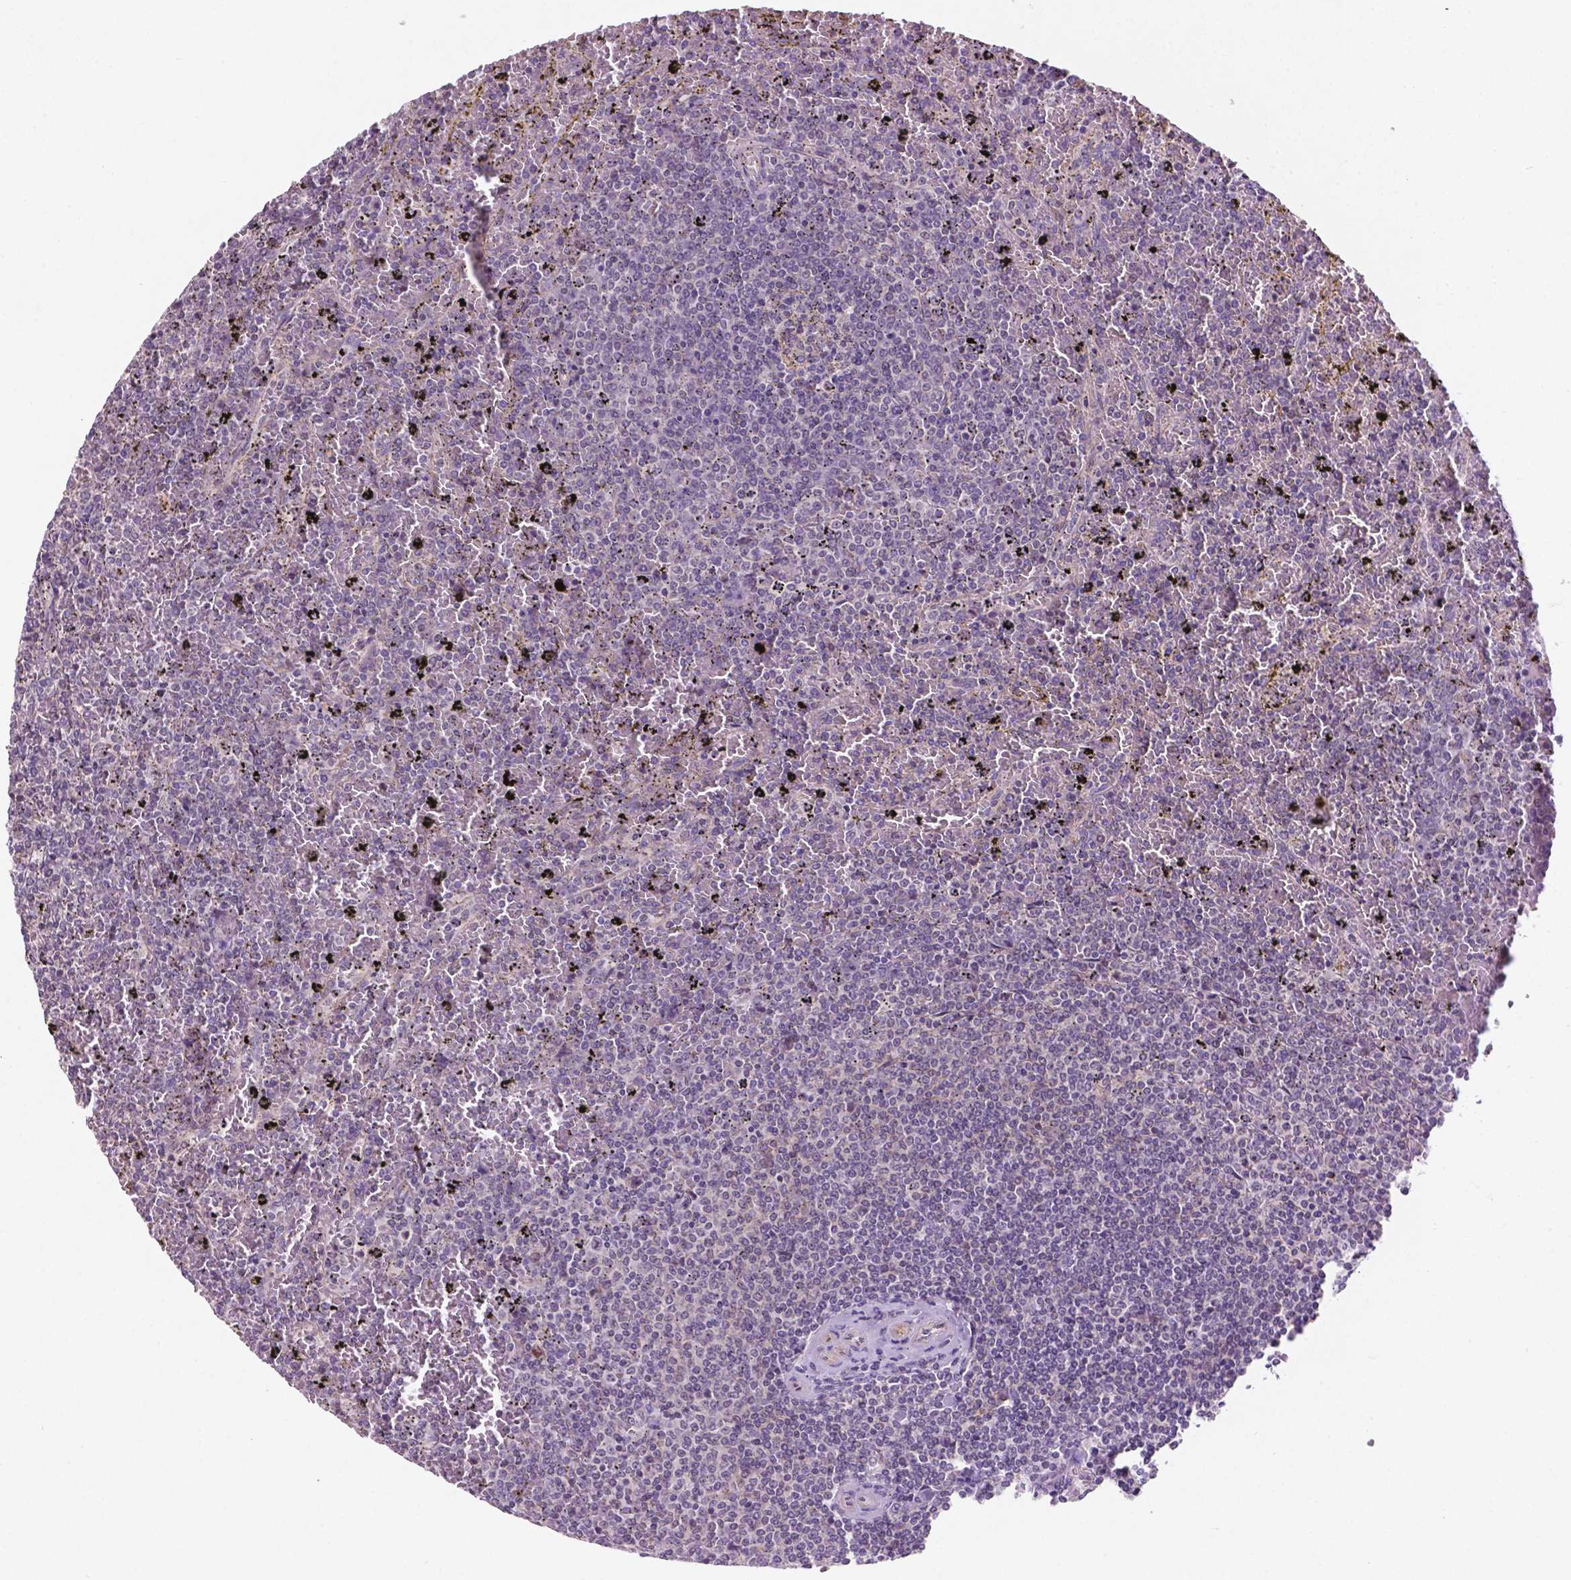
{"staining": {"intensity": "negative", "quantity": "none", "location": "none"}, "tissue": "lymphoma", "cell_type": "Tumor cells", "image_type": "cancer", "snomed": [{"axis": "morphology", "description": "Malignant lymphoma, non-Hodgkin's type, Low grade"}, {"axis": "topography", "description": "Spleen"}], "caption": "Image shows no protein positivity in tumor cells of malignant lymphoma, non-Hodgkin's type (low-grade) tissue.", "gene": "ARL5C", "patient": {"sex": "female", "age": 77}}